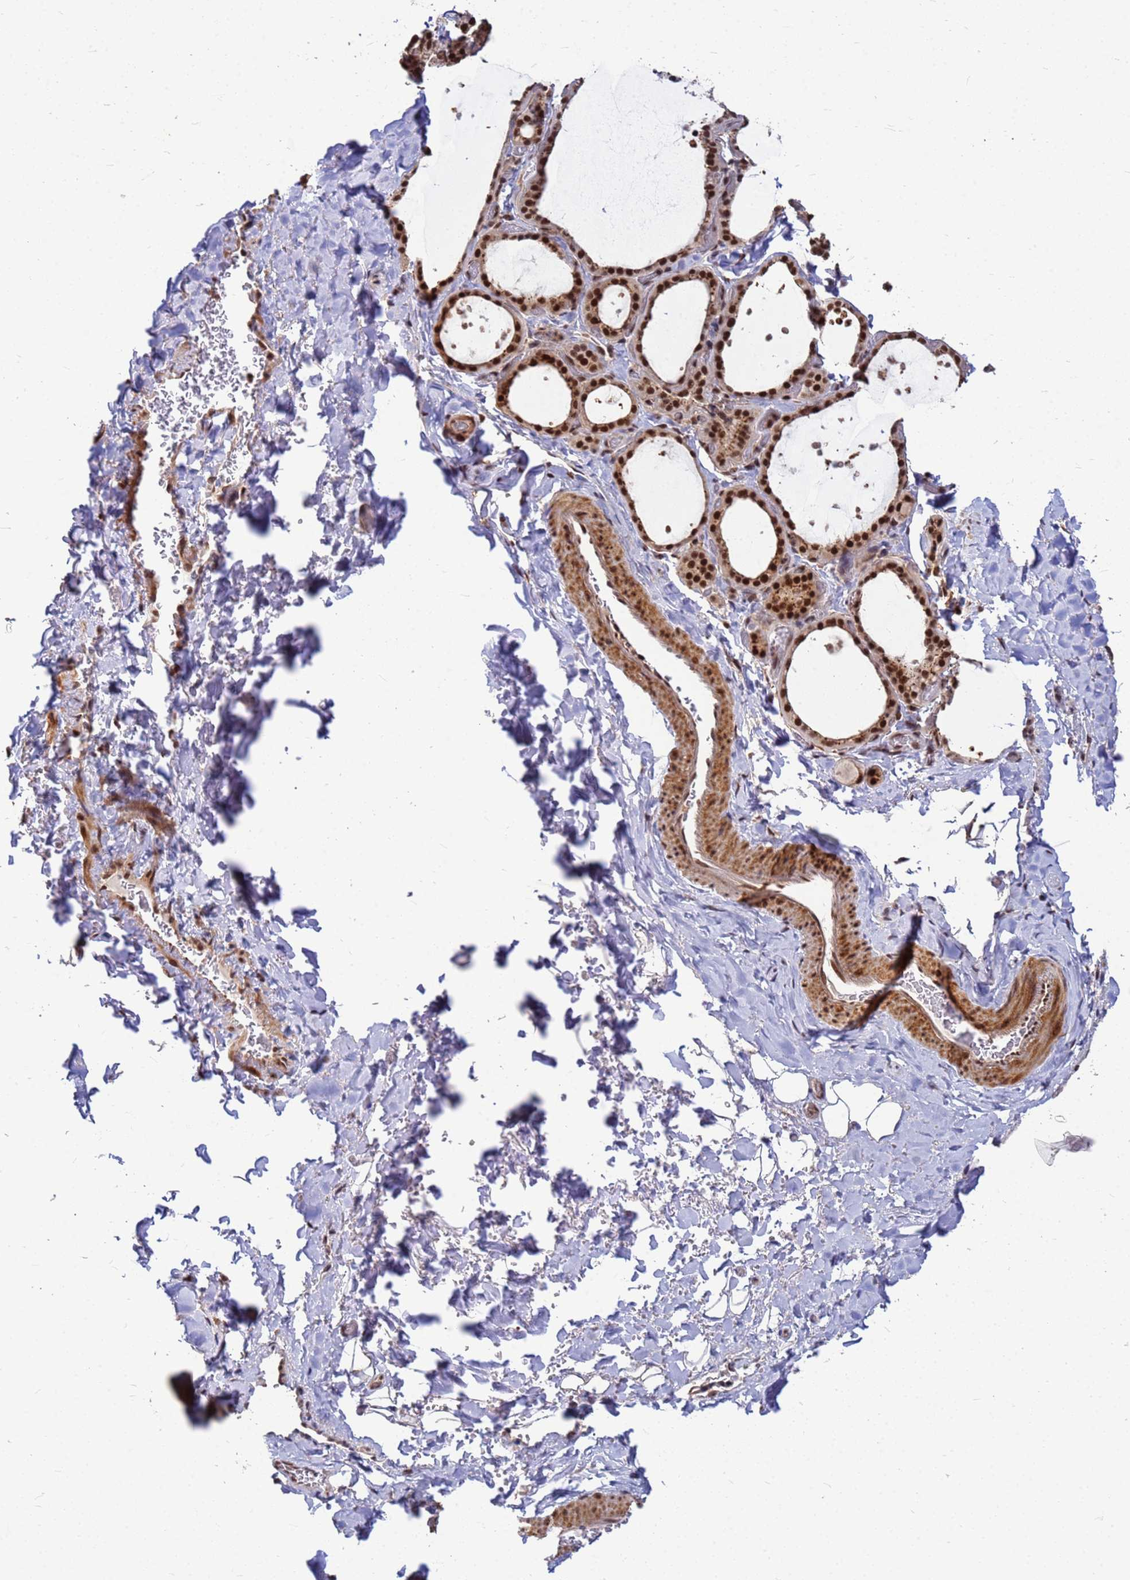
{"staining": {"intensity": "strong", "quantity": ">75%", "location": "cytoplasmic/membranous,nuclear"}, "tissue": "thyroid gland", "cell_type": "Glandular cells", "image_type": "normal", "snomed": [{"axis": "morphology", "description": "Normal tissue, NOS"}, {"axis": "topography", "description": "Thyroid gland"}], "caption": "This micrograph shows unremarkable thyroid gland stained with immunohistochemistry to label a protein in brown. The cytoplasmic/membranous,nuclear of glandular cells show strong positivity for the protein. Nuclei are counter-stained blue.", "gene": "NCBP2", "patient": {"sex": "female", "age": 44}}